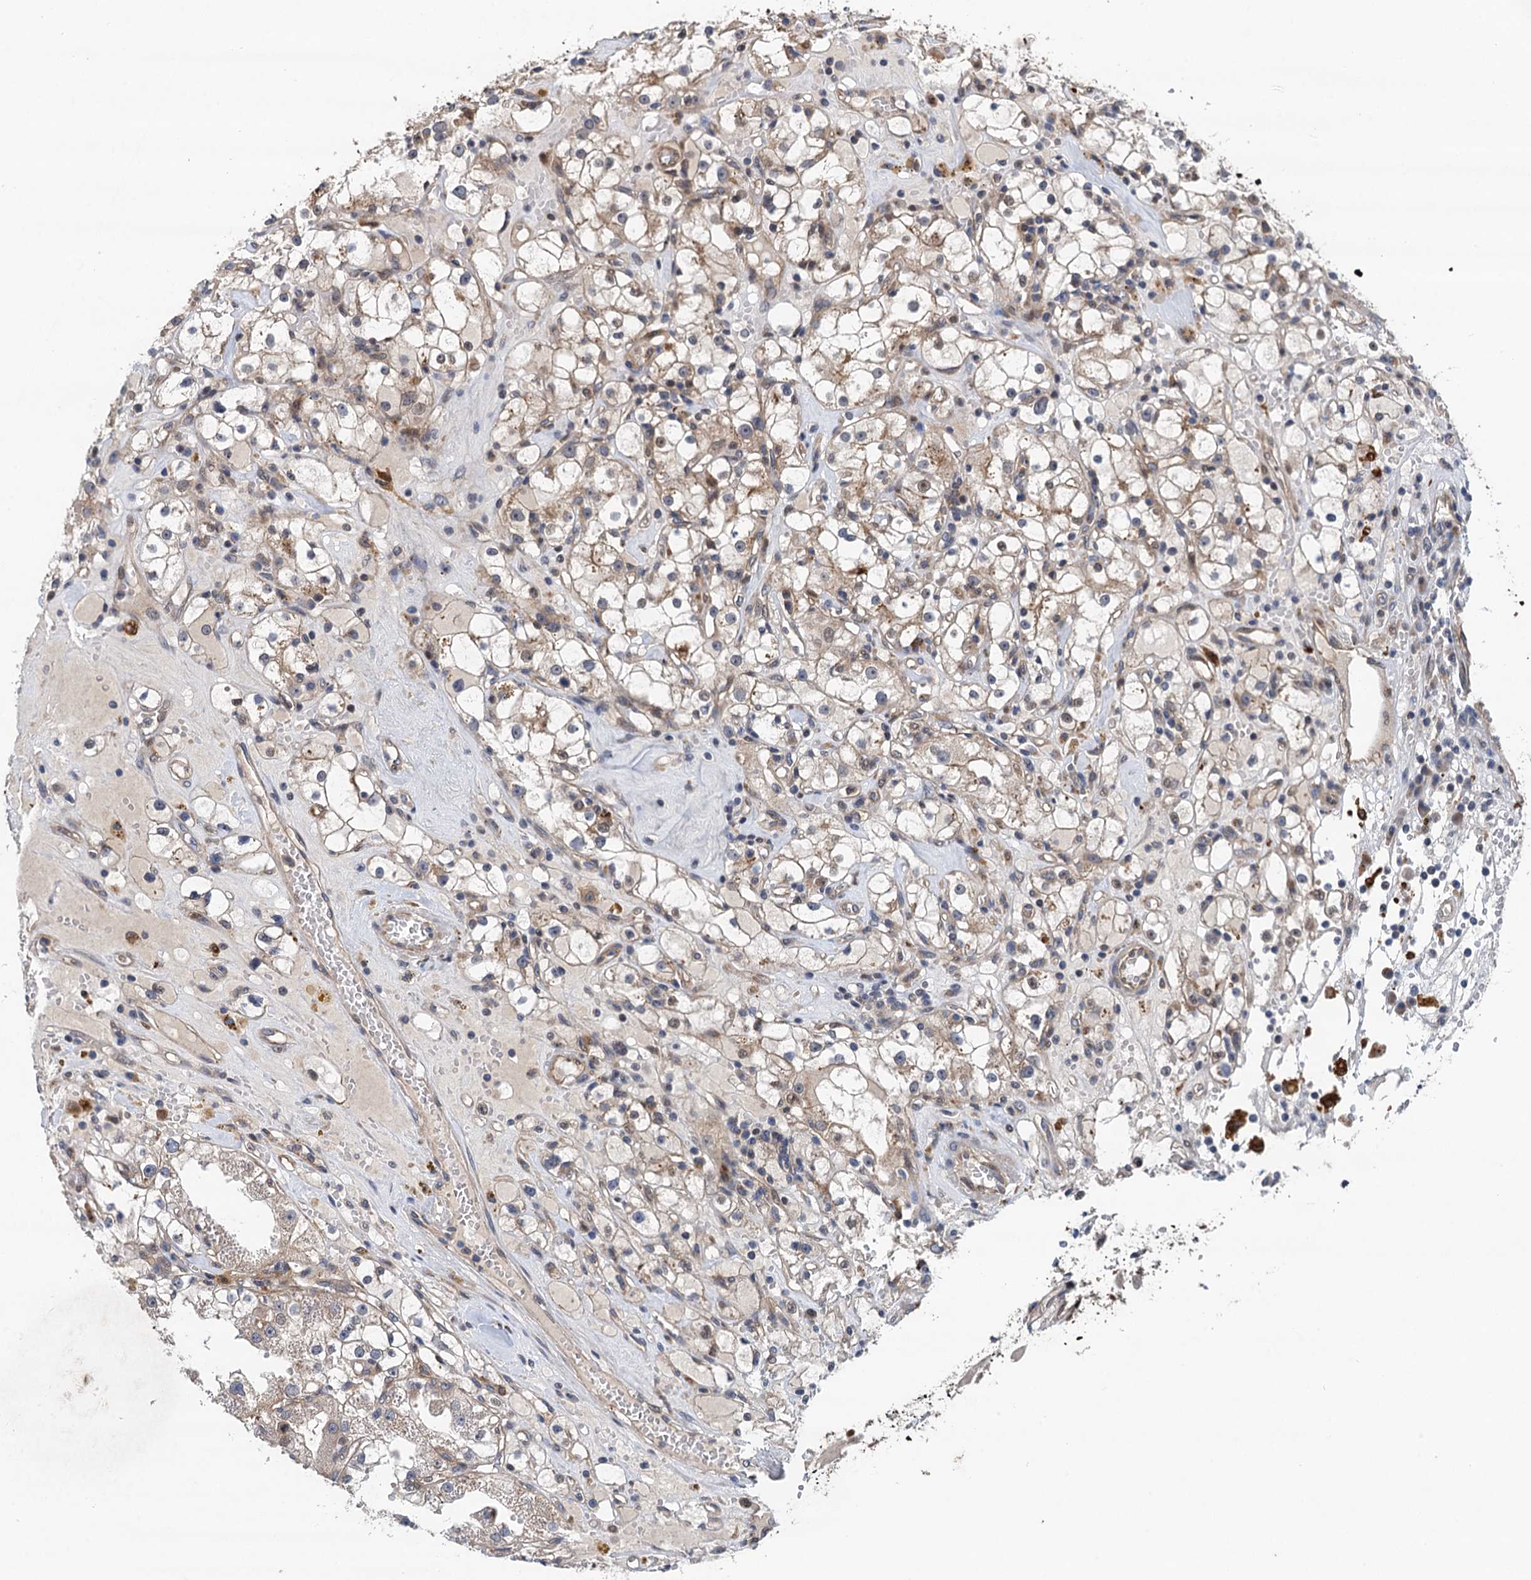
{"staining": {"intensity": "negative", "quantity": "none", "location": "none"}, "tissue": "renal cancer", "cell_type": "Tumor cells", "image_type": "cancer", "snomed": [{"axis": "morphology", "description": "Adenocarcinoma, NOS"}, {"axis": "topography", "description": "Kidney"}], "caption": "Image shows no significant protein positivity in tumor cells of renal cancer. (Brightfield microscopy of DAB immunohistochemistry at high magnification).", "gene": "NLRP10", "patient": {"sex": "male", "age": 56}}